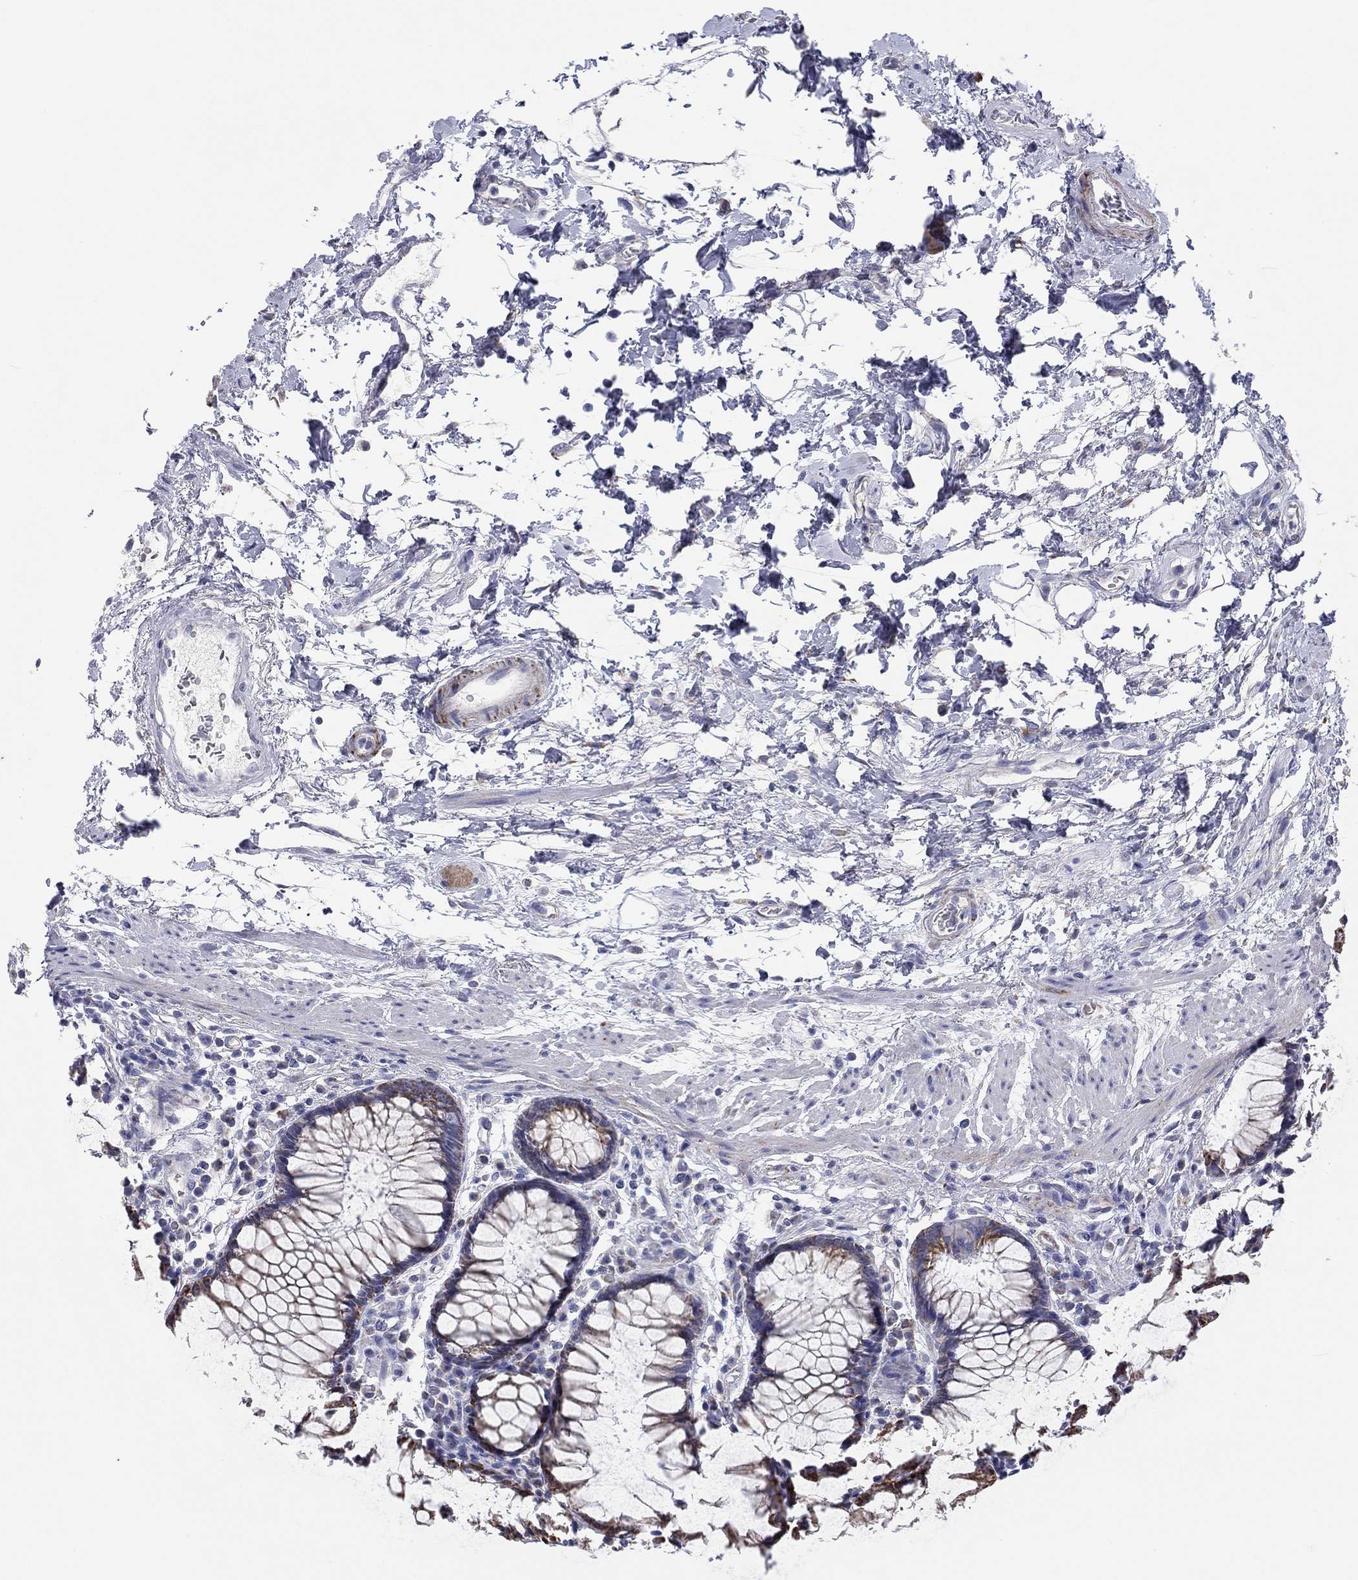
{"staining": {"intensity": "strong", "quantity": "25%-75%", "location": "cytoplasmic/membranous"}, "tissue": "rectum", "cell_type": "Glandular cells", "image_type": "normal", "snomed": [{"axis": "morphology", "description": "Normal tissue, NOS"}, {"axis": "topography", "description": "Rectum"}], "caption": "A high amount of strong cytoplasmic/membranous staining is identified in about 25%-75% of glandular cells in benign rectum.", "gene": "MGST3", "patient": {"sex": "female", "age": 68}}